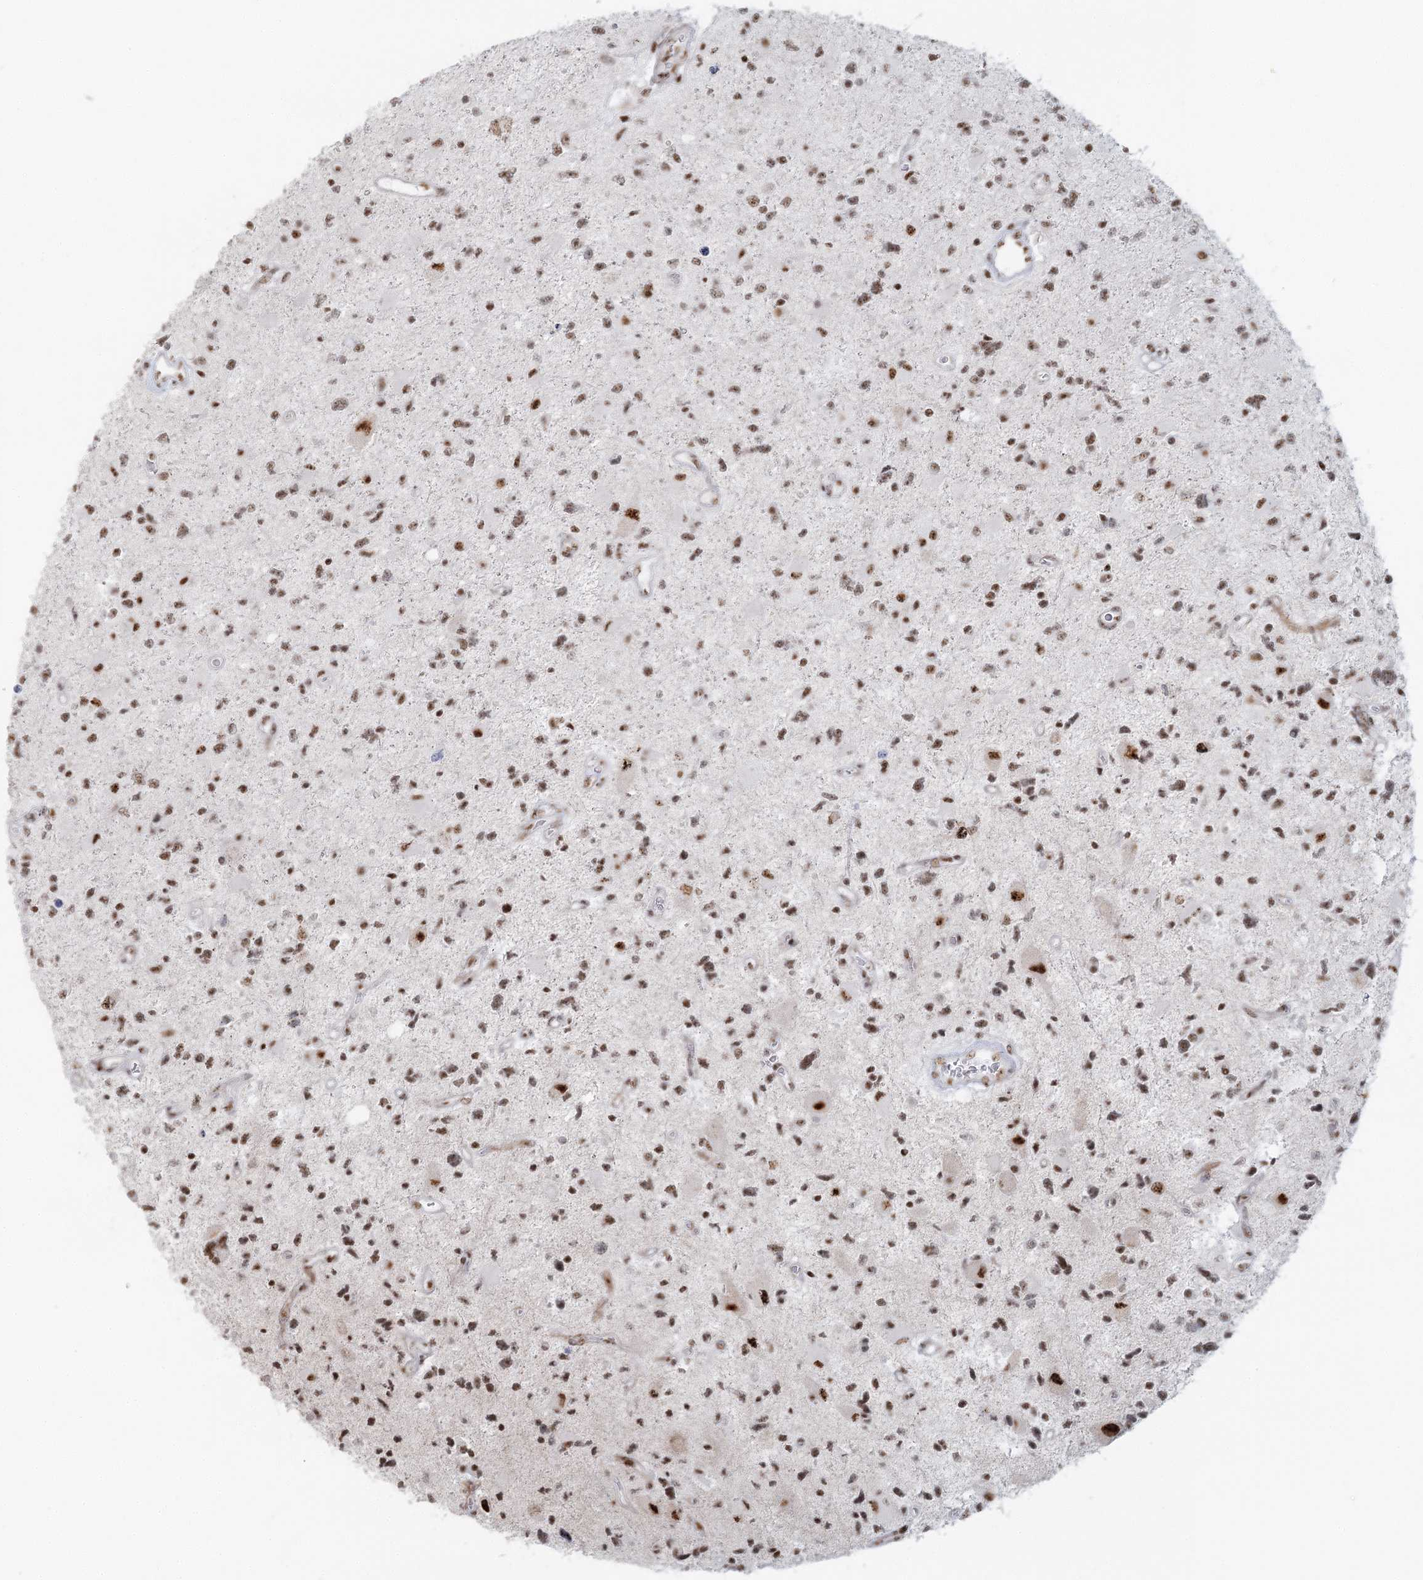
{"staining": {"intensity": "moderate", "quantity": ">75%", "location": "nuclear"}, "tissue": "glioma", "cell_type": "Tumor cells", "image_type": "cancer", "snomed": [{"axis": "morphology", "description": "Glioma, malignant, High grade"}, {"axis": "topography", "description": "Brain"}], "caption": "Moderate nuclear protein staining is seen in about >75% of tumor cells in glioma.", "gene": "U2SURP", "patient": {"sex": "male", "age": 33}}